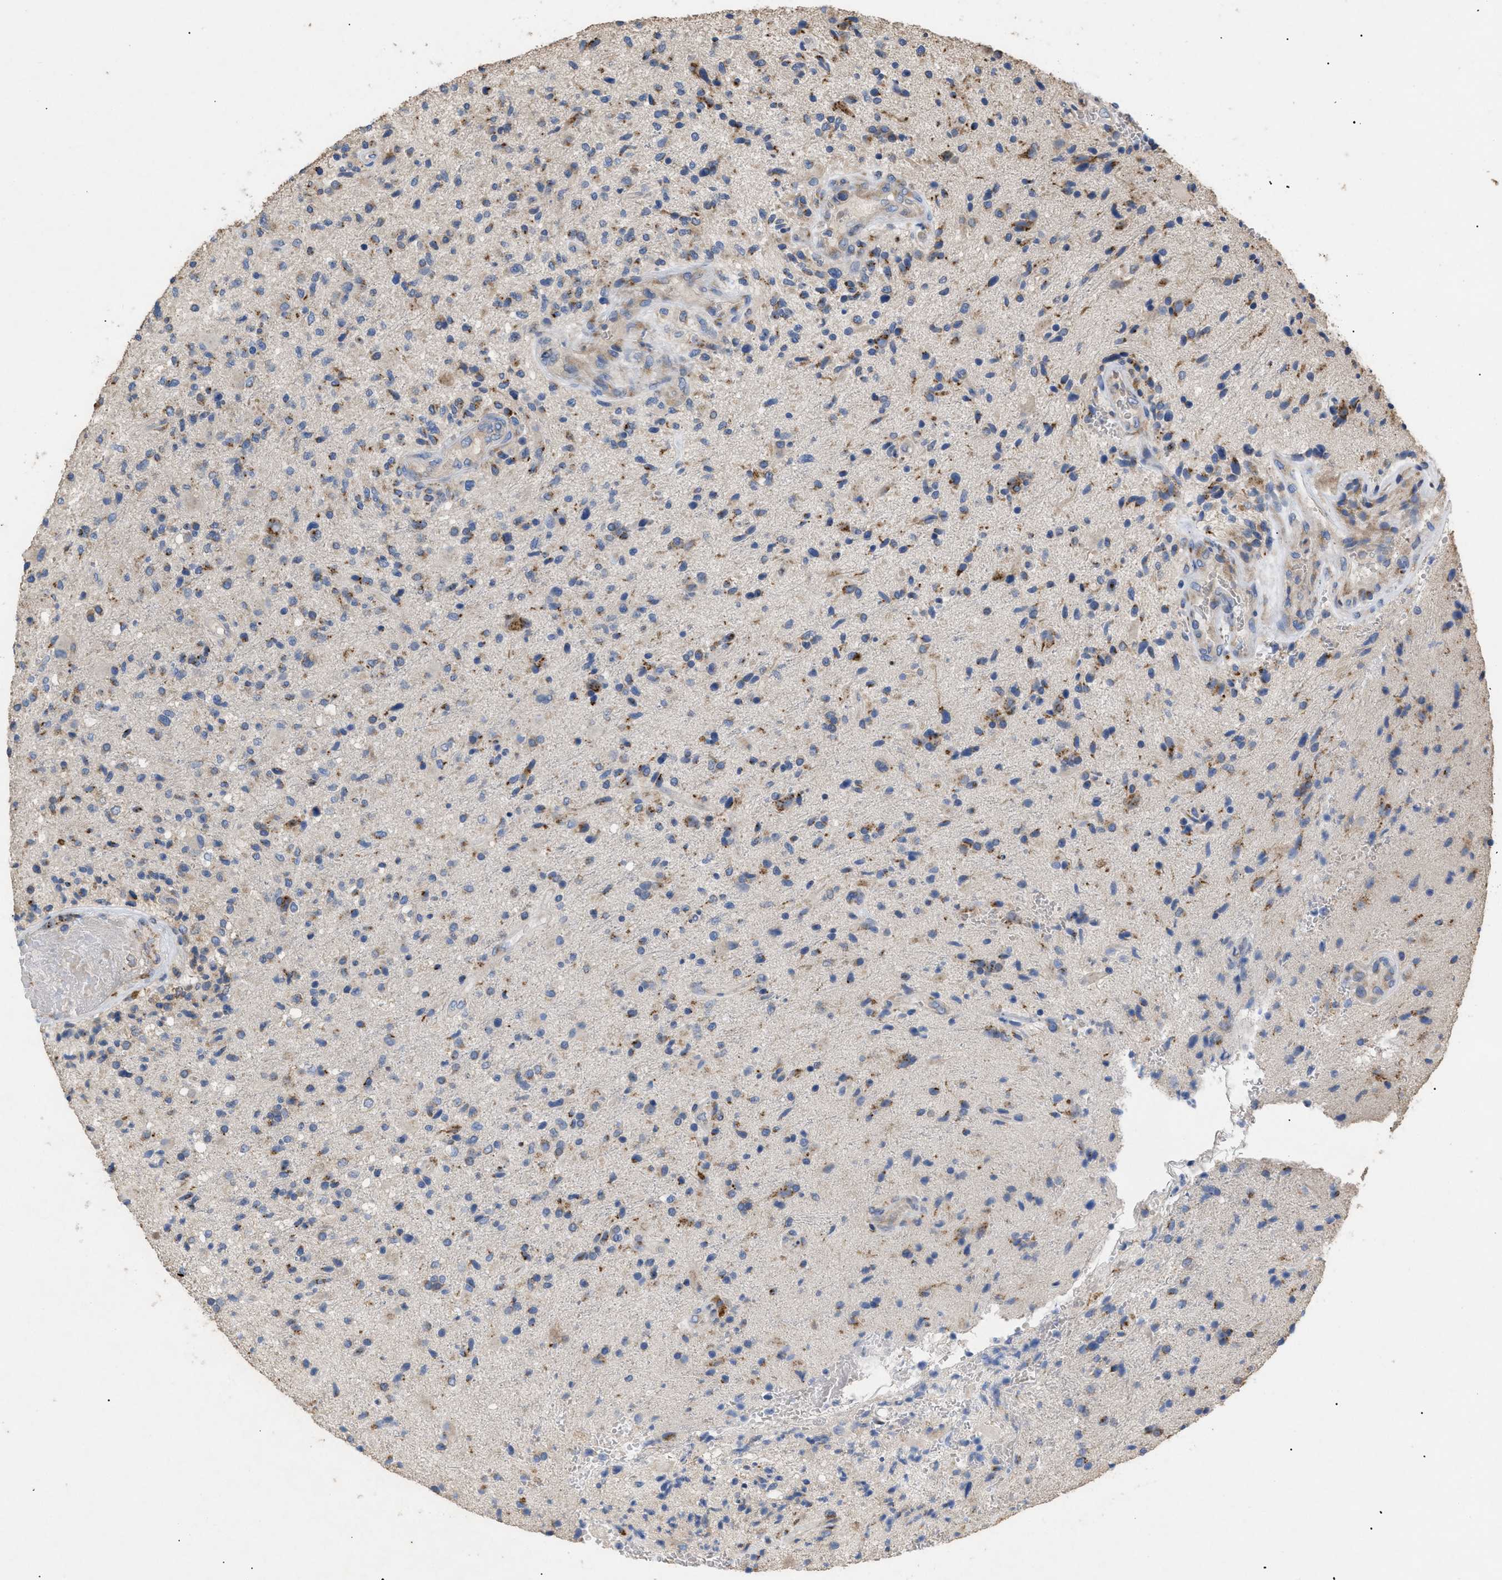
{"staining": {"intensity": "moderate", "quantity": "<25%", "location": "cytoplasmic/membranous"}, "tissue": "glioma", "cell_type": "Tumor cells", "image_type": "cancer", "snomed": [{"axis": "morphology", "description": "Glioma, malignant, High grade"}, {"axis": "topography", "description": "Brain"}], "caption": "Moderate cytoplasmic/membranous protein staining is present in about <25% of tumor cells in glioma.", "gene": "SLC50A1", "patient": {"sex": "male", "age": 72}}